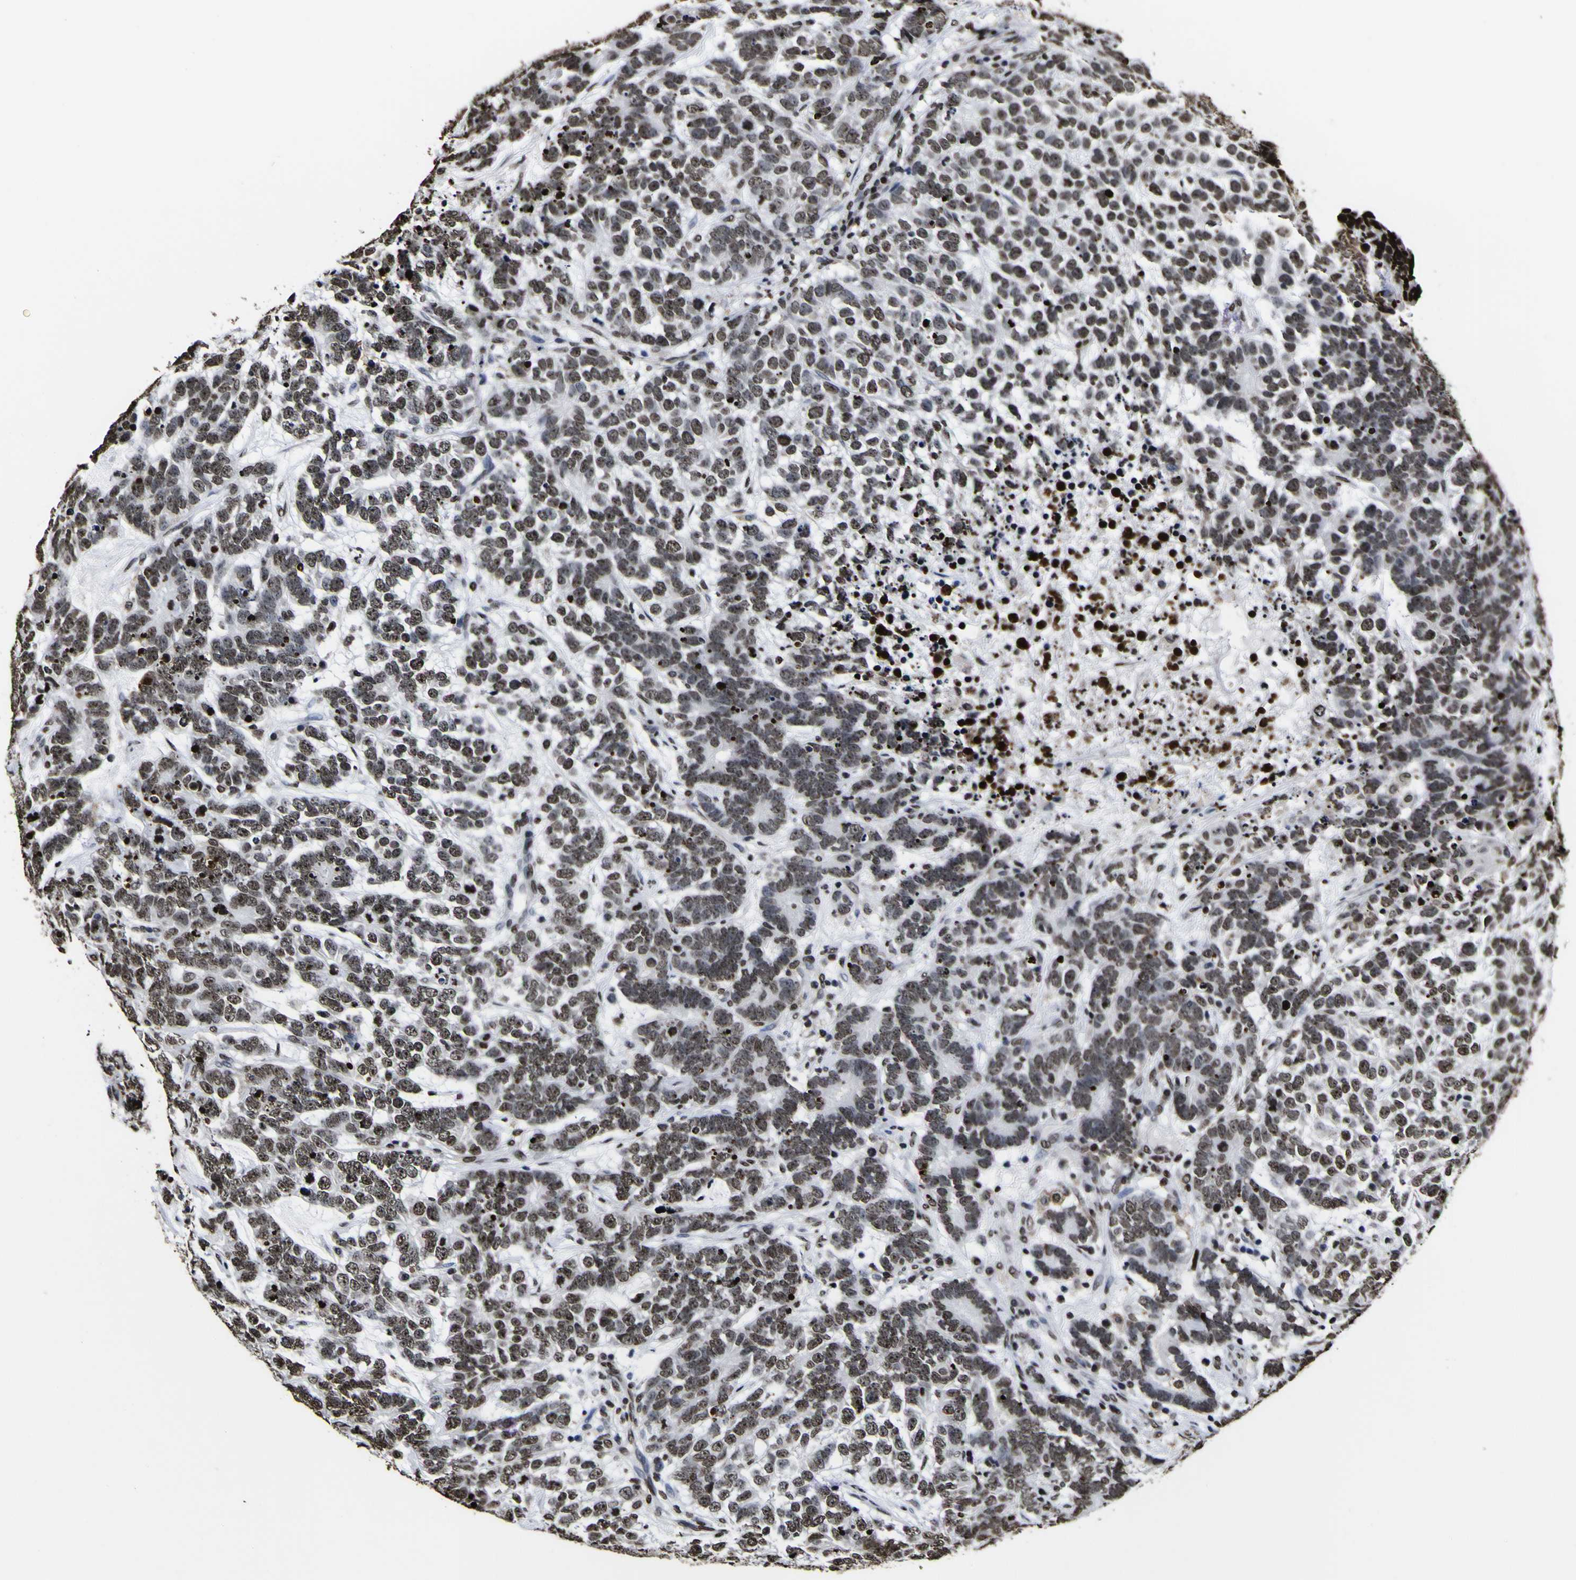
{"staining": {"intensity": "moderate", "quantity": ">75%", "location": "nuclear"}, "tissue": "testis cancer", "cell_type": "Tumor cells", "image_type": "cancer", "snomed": [{"axis": "morphology", "description": "Carcinoma, Embryonal, NOS"}, {"axis": "topography", "description": "Testis"}], "caption": "Brown immunohistochemical staining in testis embryonal carcinoma reveals moderate nuclear positivity in about >75% of tumor cells.", "gene": "PIAS1", "patient": {"sex": "male", "age": 26}}